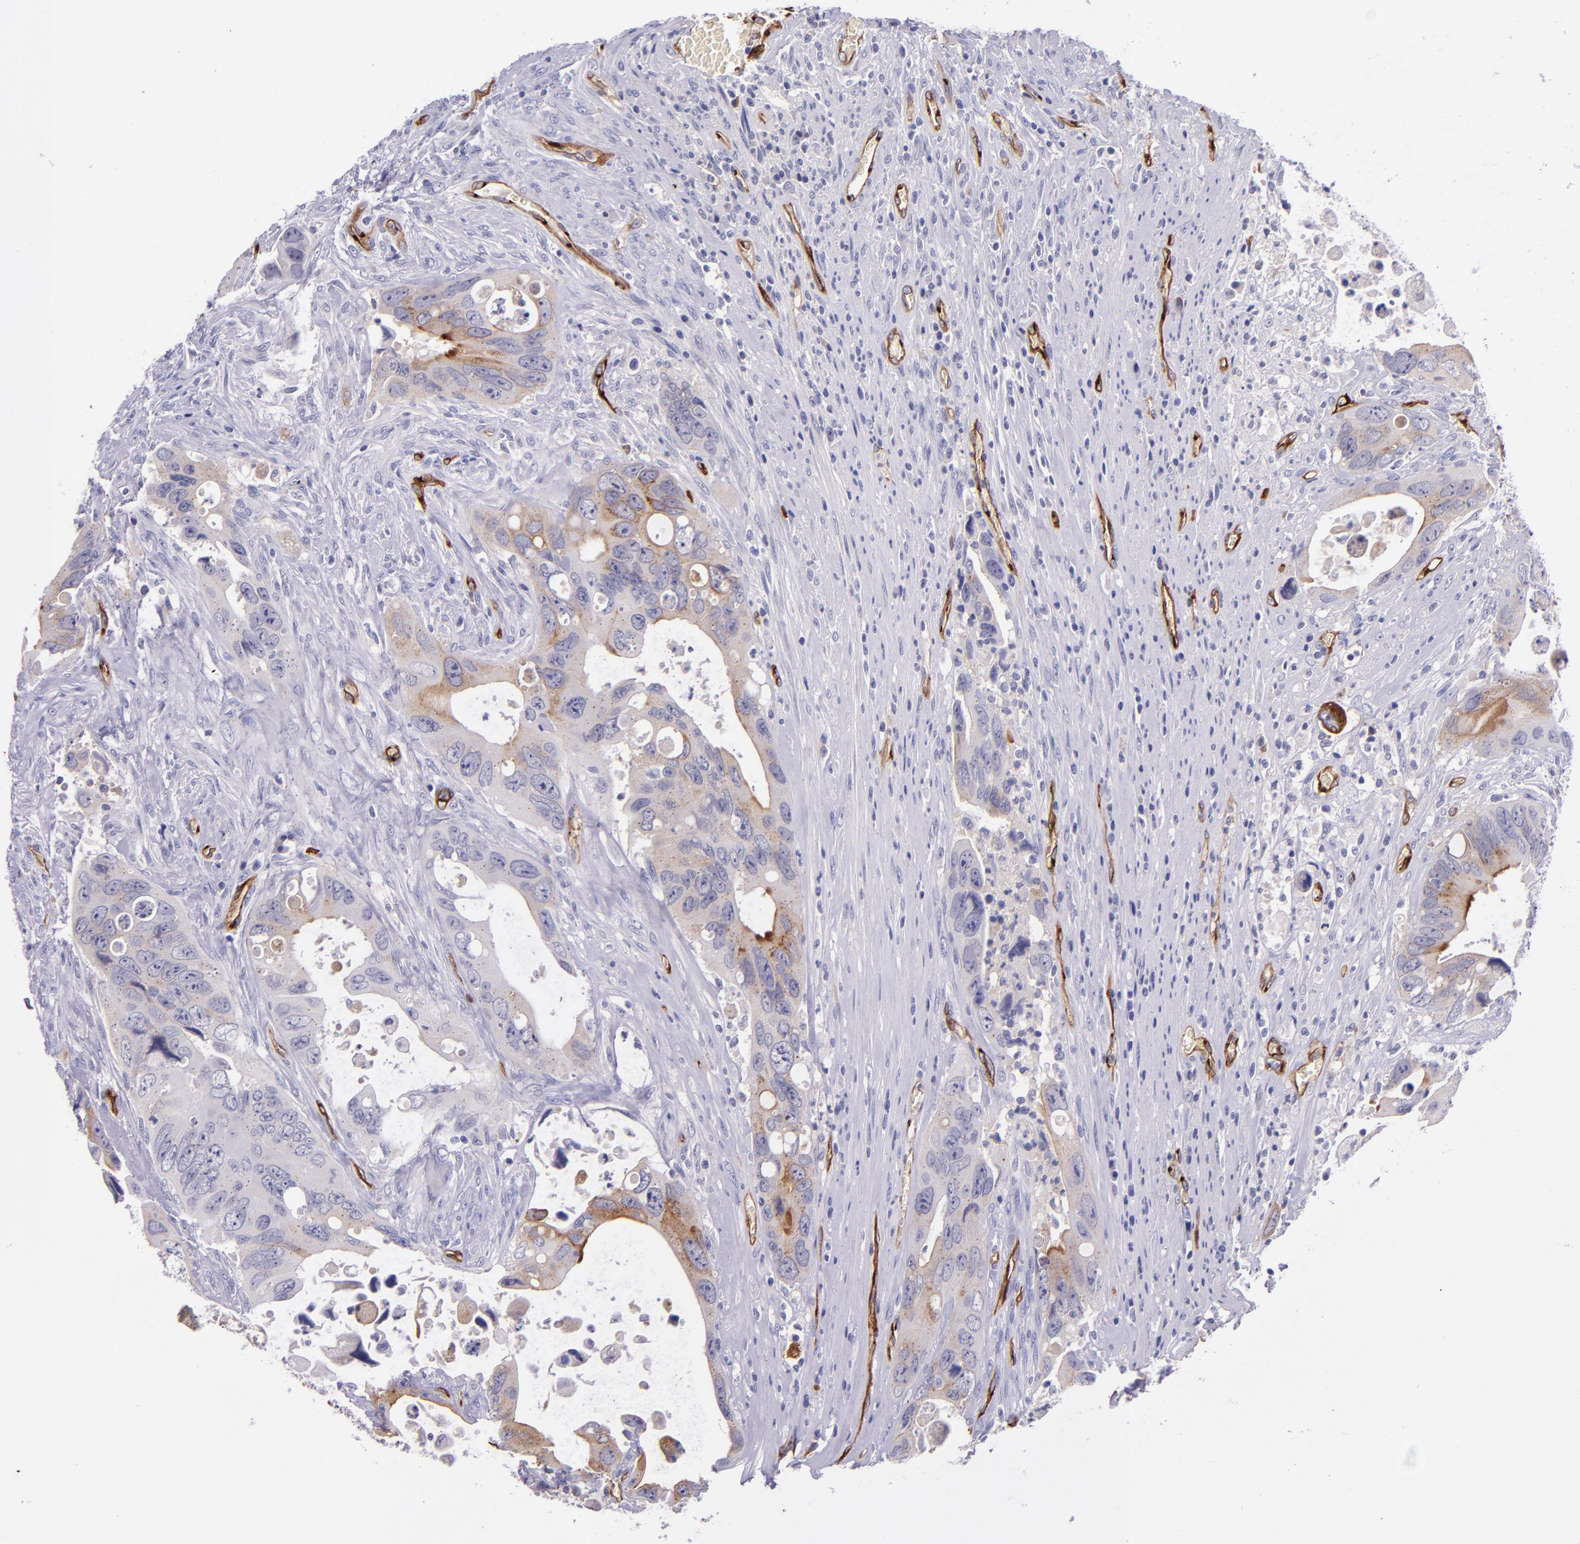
{"staining": {"intensity": "moderate", "quantity": "<25%", "location": "cytoplasmic/membranous"}, "tissue": "colorectal cancer", "cell_type": "Tumor cells", "image_type": "cancer", "snomed": [{"axis": "morphology", "description": "Adenocarcinoma, NOS"}, {"axis": "topography", "description": "Rectum"}], "caption": "Human colorectal cancer stained for a protein (brown) displays moderate cytoplasmic/membranous positive expression in approximately <25% of tumor cells.", "gene": "NOS3", "patient": {"sex": "male", "age": 70}}